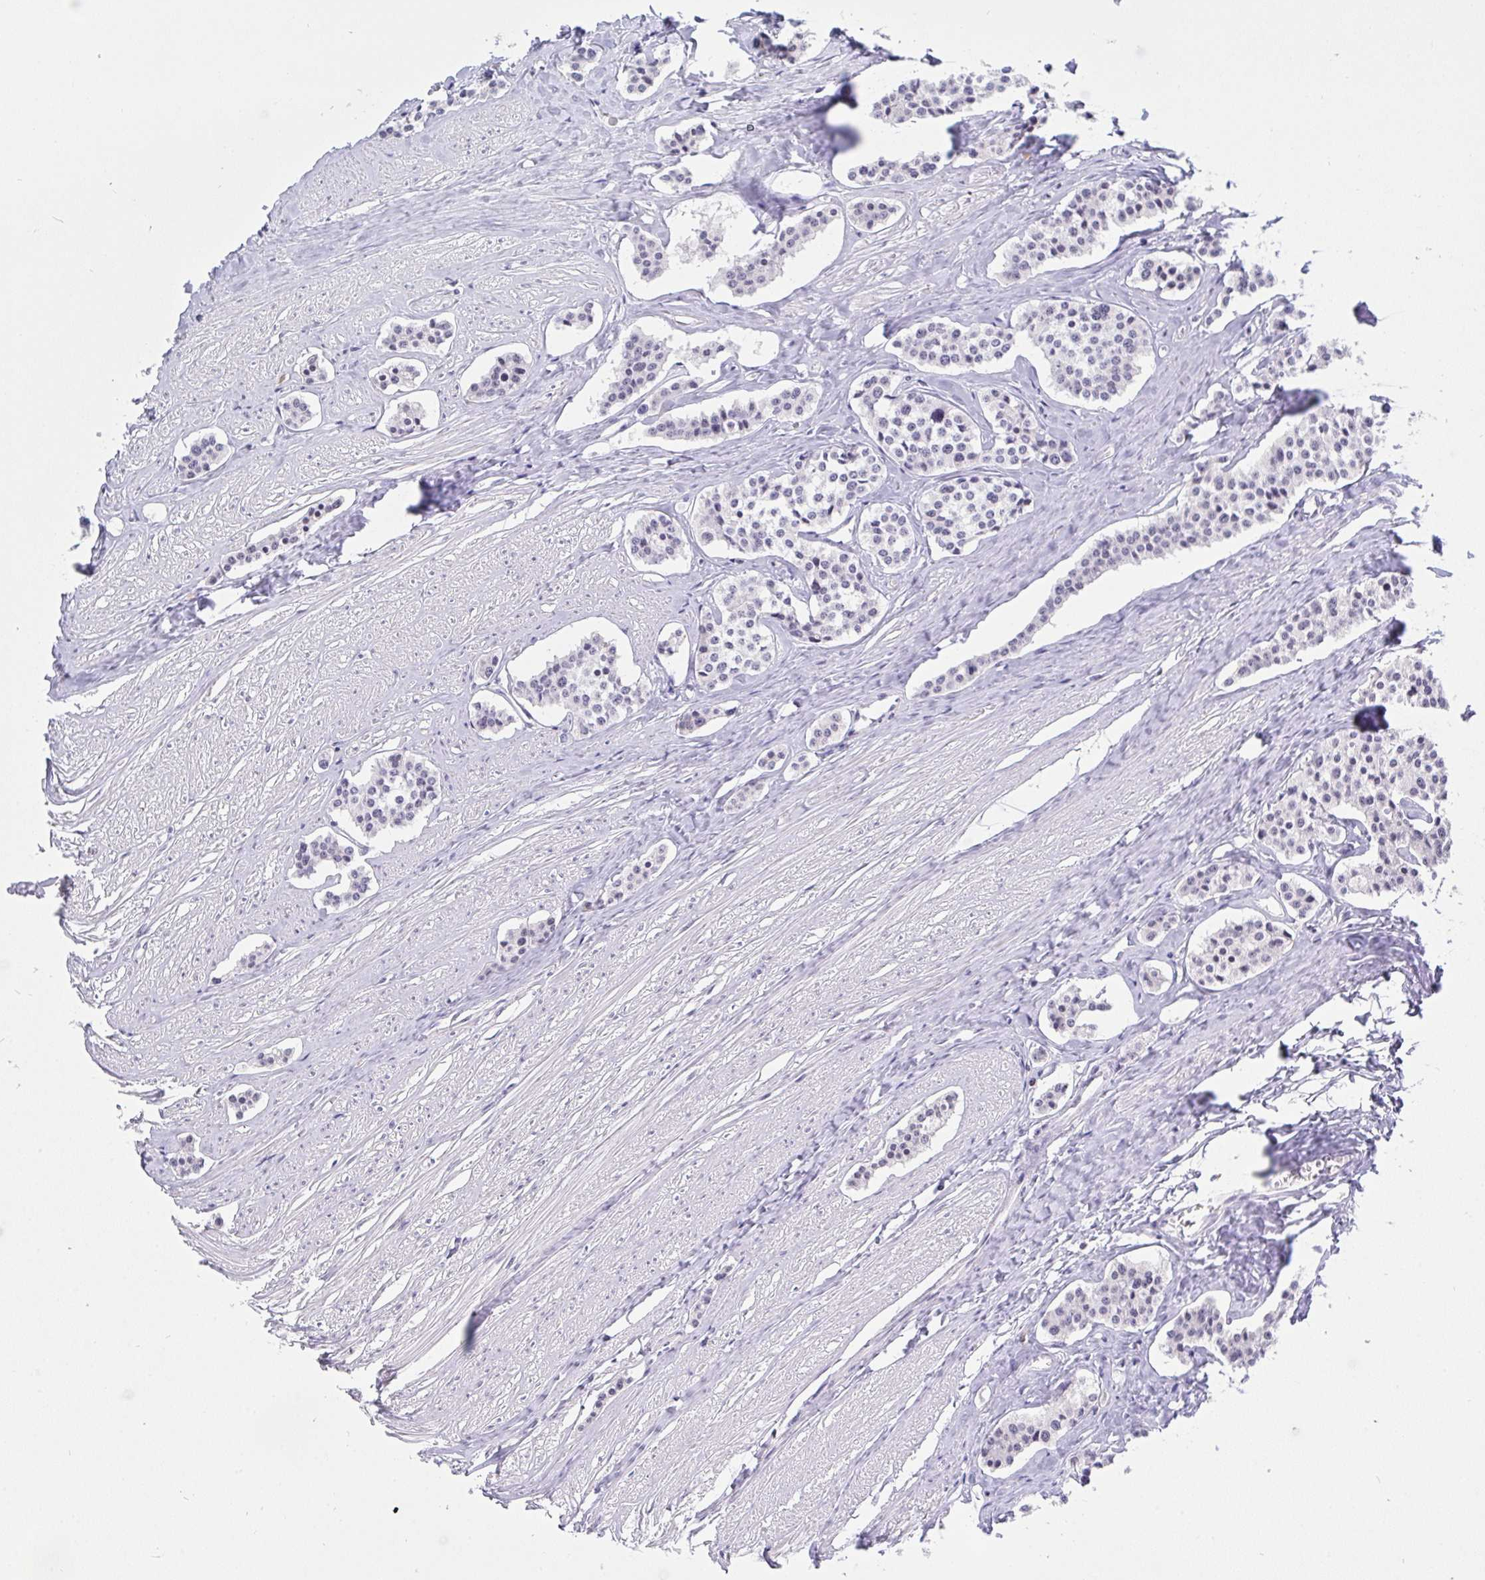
{"staining": {"intensity": "negative", "quantity": "none", "location": "none"}, "tissue": "carcinoid", "cell_type": "Tumor cells", "image_type": "cancer", "snomed": [{"axis": "morphology", "description": "Carcinoid, malignant, NOS"}, {"axis": "topography", "description": "Small intestine"}], "caption": "A micrograph of human carcinoid (malignant) is negative for staining in tumor cells.", "gene": "RFC4", "patient": {"sex": "male", "age": 60}}